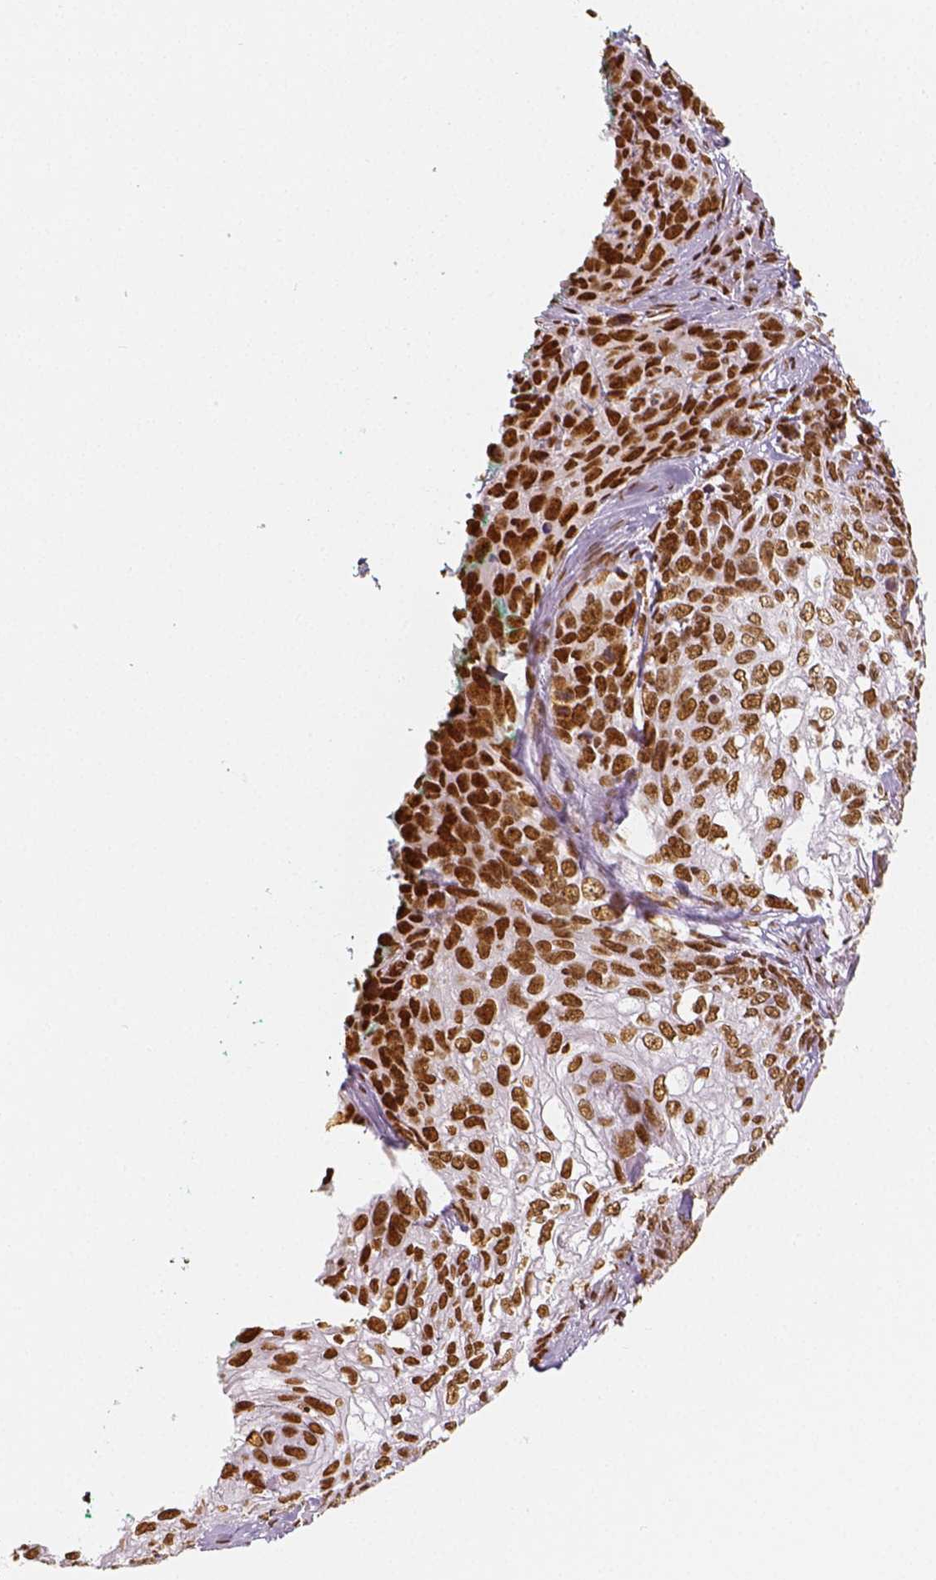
{"staining": {"intensity": "strong", "quantity": ">75%", "location": "nuclear"}, "tissue": "skin cancer", "cell_type": "Tumor cells", "image_type": "cancer", "snomed": [{"axis": "morphology", "description": "Squamous cell carcinoma, NOS"}, {"axis": "topography", "description": "Skin"}], "caption": "DAB immunohistochemical staining of squamous cell carcinoma (skin) demonstrates strong nuclear protein expression in approximately >75% of tumor cells.", "gene": "KDM5B", "patient": {"sex": "male", "age": 92}}